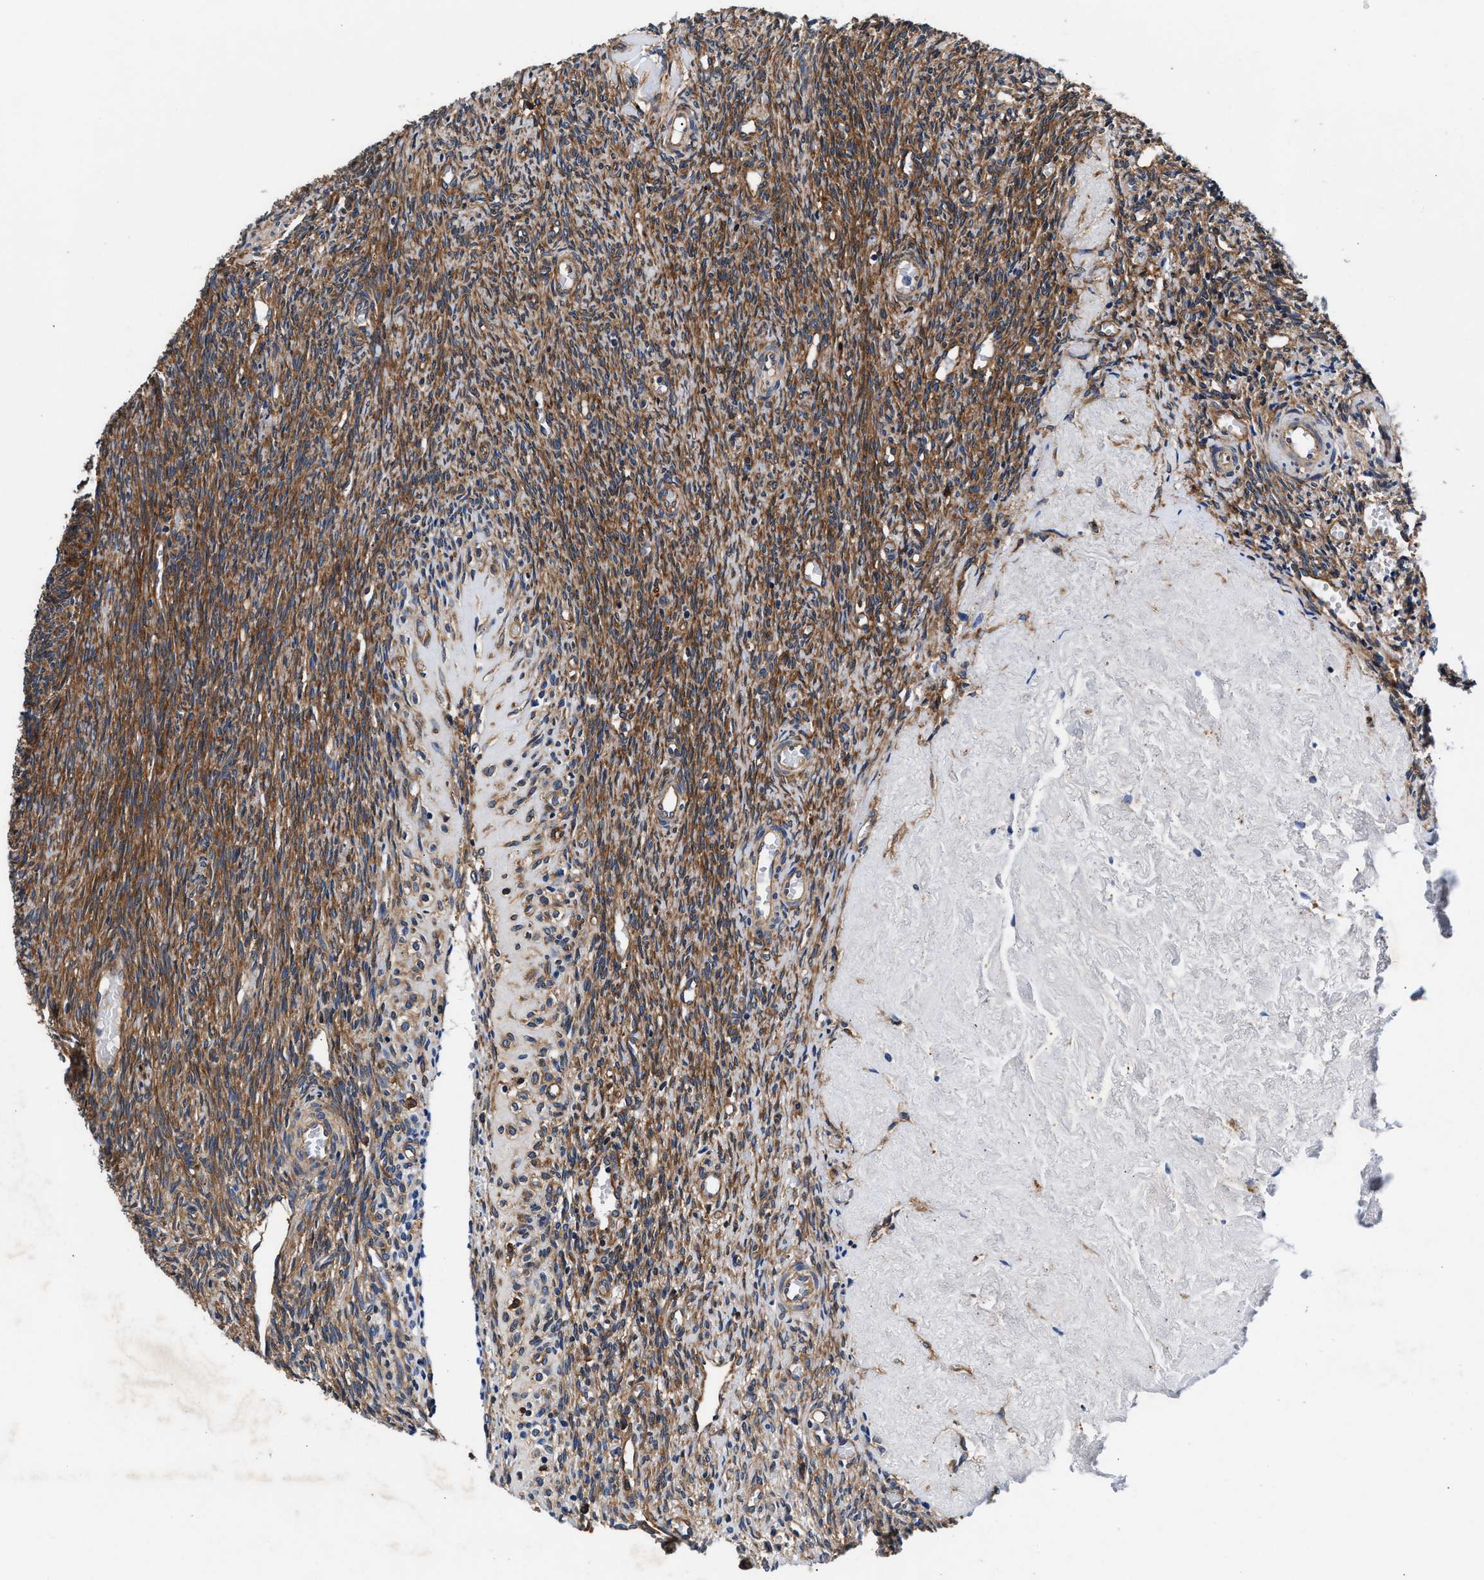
{"staining": {"intensity": "moderate", "quantity": ">75%", "location": "cytoplasmic/membranous"}, "tissue": "ovary", "cell_type": "Ovarian stroma cells", "image_type": "normal", "snomed": [{"axis": "morphology", "description": "Normal tissue, NOS"}, {"axis": "topography", "description": "Ovary"}], "caption": "A brown stain shows moderate cytoplasmic/membranous expression of a protein in ovarian stroma cells of normal human ovary. The staining was performed using DAB to visualize the protein expression in brown, while the nuclei were stained in blue with hematoxylin (Magnification: 20x).", "gene": "SH3GL1", "patient": {"sex": "female", "age": 41}}